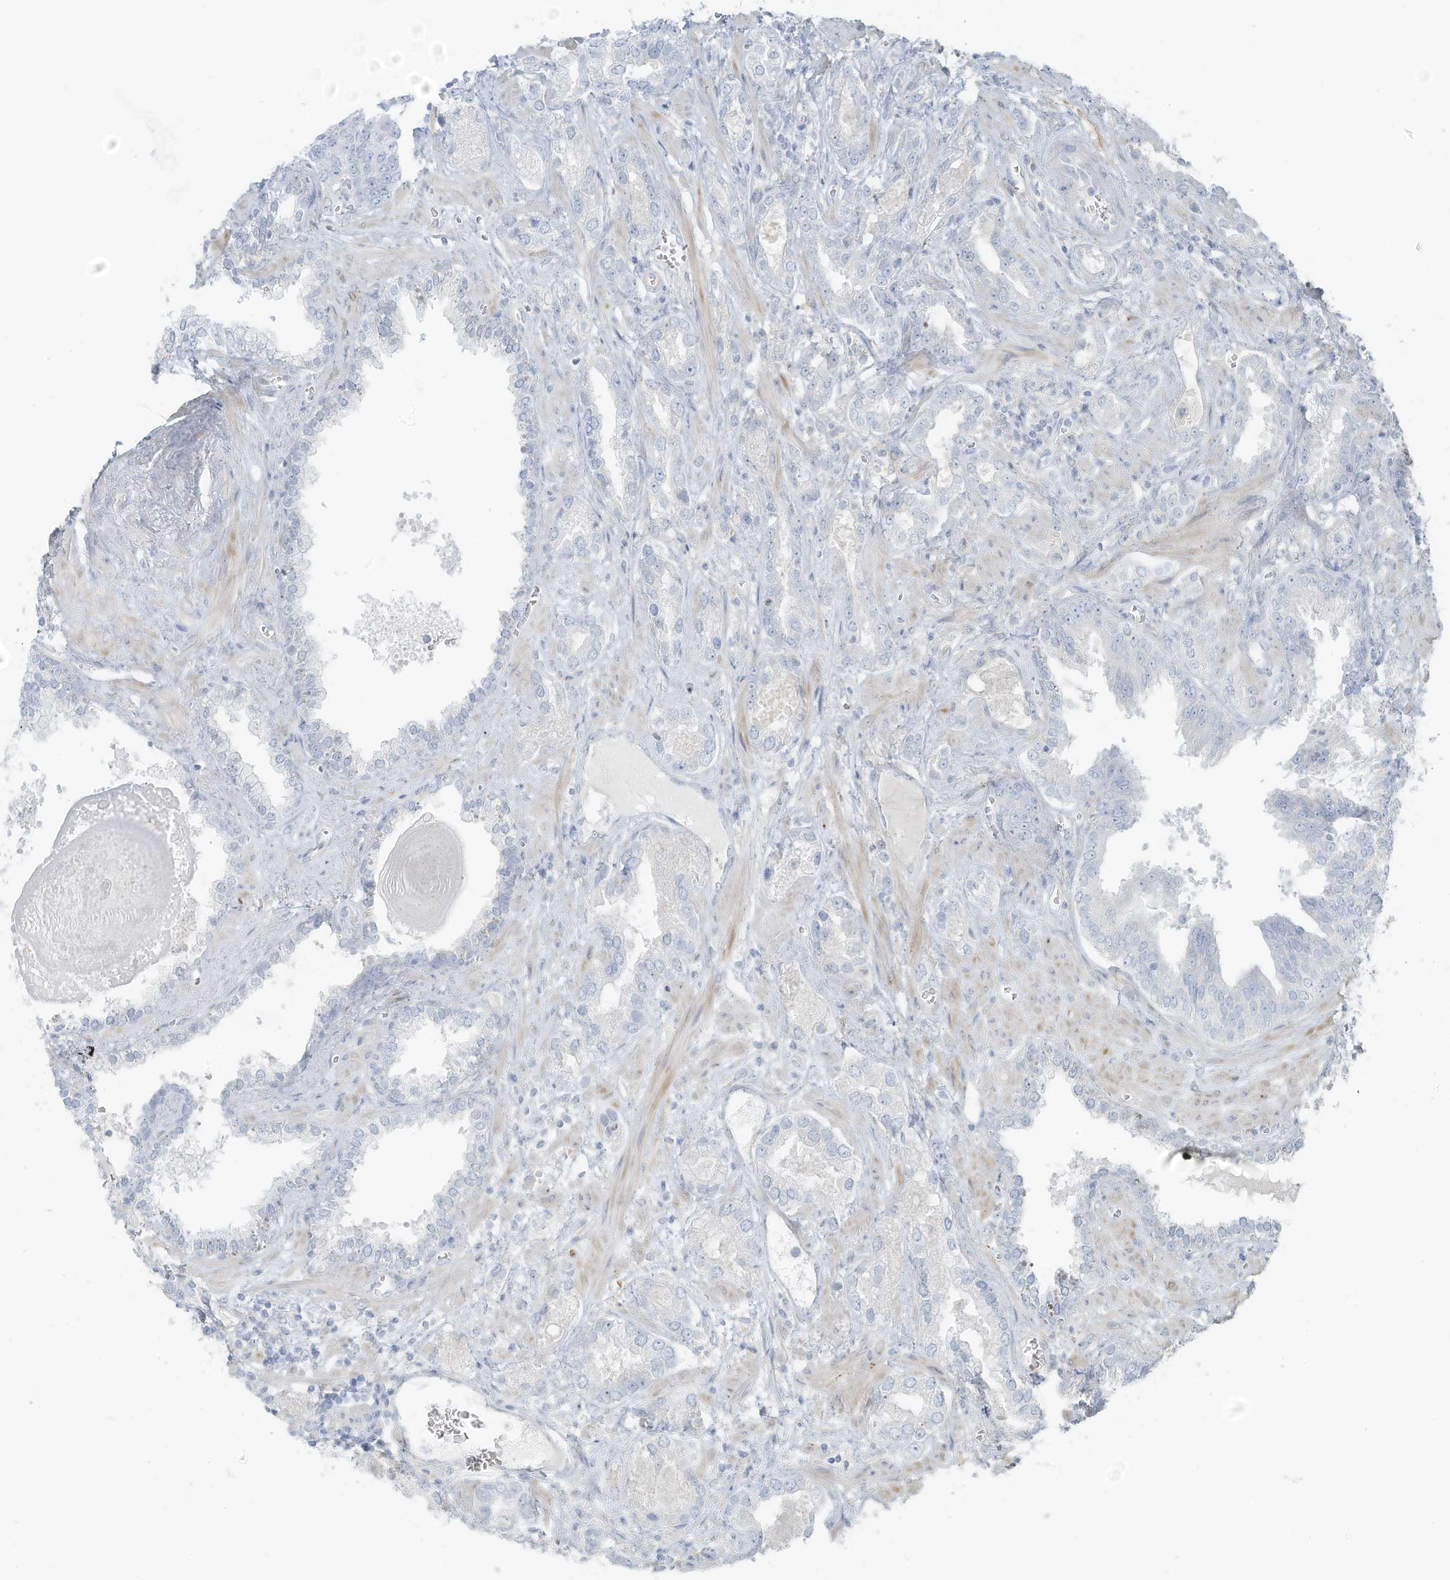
{"staining": {"intensity": "negative", "quantity": "none", "location": "none"}, "tissue": "prostate cancer", "cell_type": "Tumor cells", "image_type": "cancer", "snomed": [{"axis": "morphology", "description": "Adenocarcinoma, High grade"}, {"axis": "topography", "description": "Prostate and seminal vesicle, NOS"}], "caption": "Adenocarcinoma (high-grade) (prostate) was stained to show a protein in brown. There is no significant expression in tumor cells. (Stains: DAB (3,3'-diaminobenzidine) immunohistochemistry with hematoxylin counter stain, Microscopy: brightfield microscopy at high magnification).", "gene": "SLC25A43", "patient": {"sex": "male", "age": 67}}